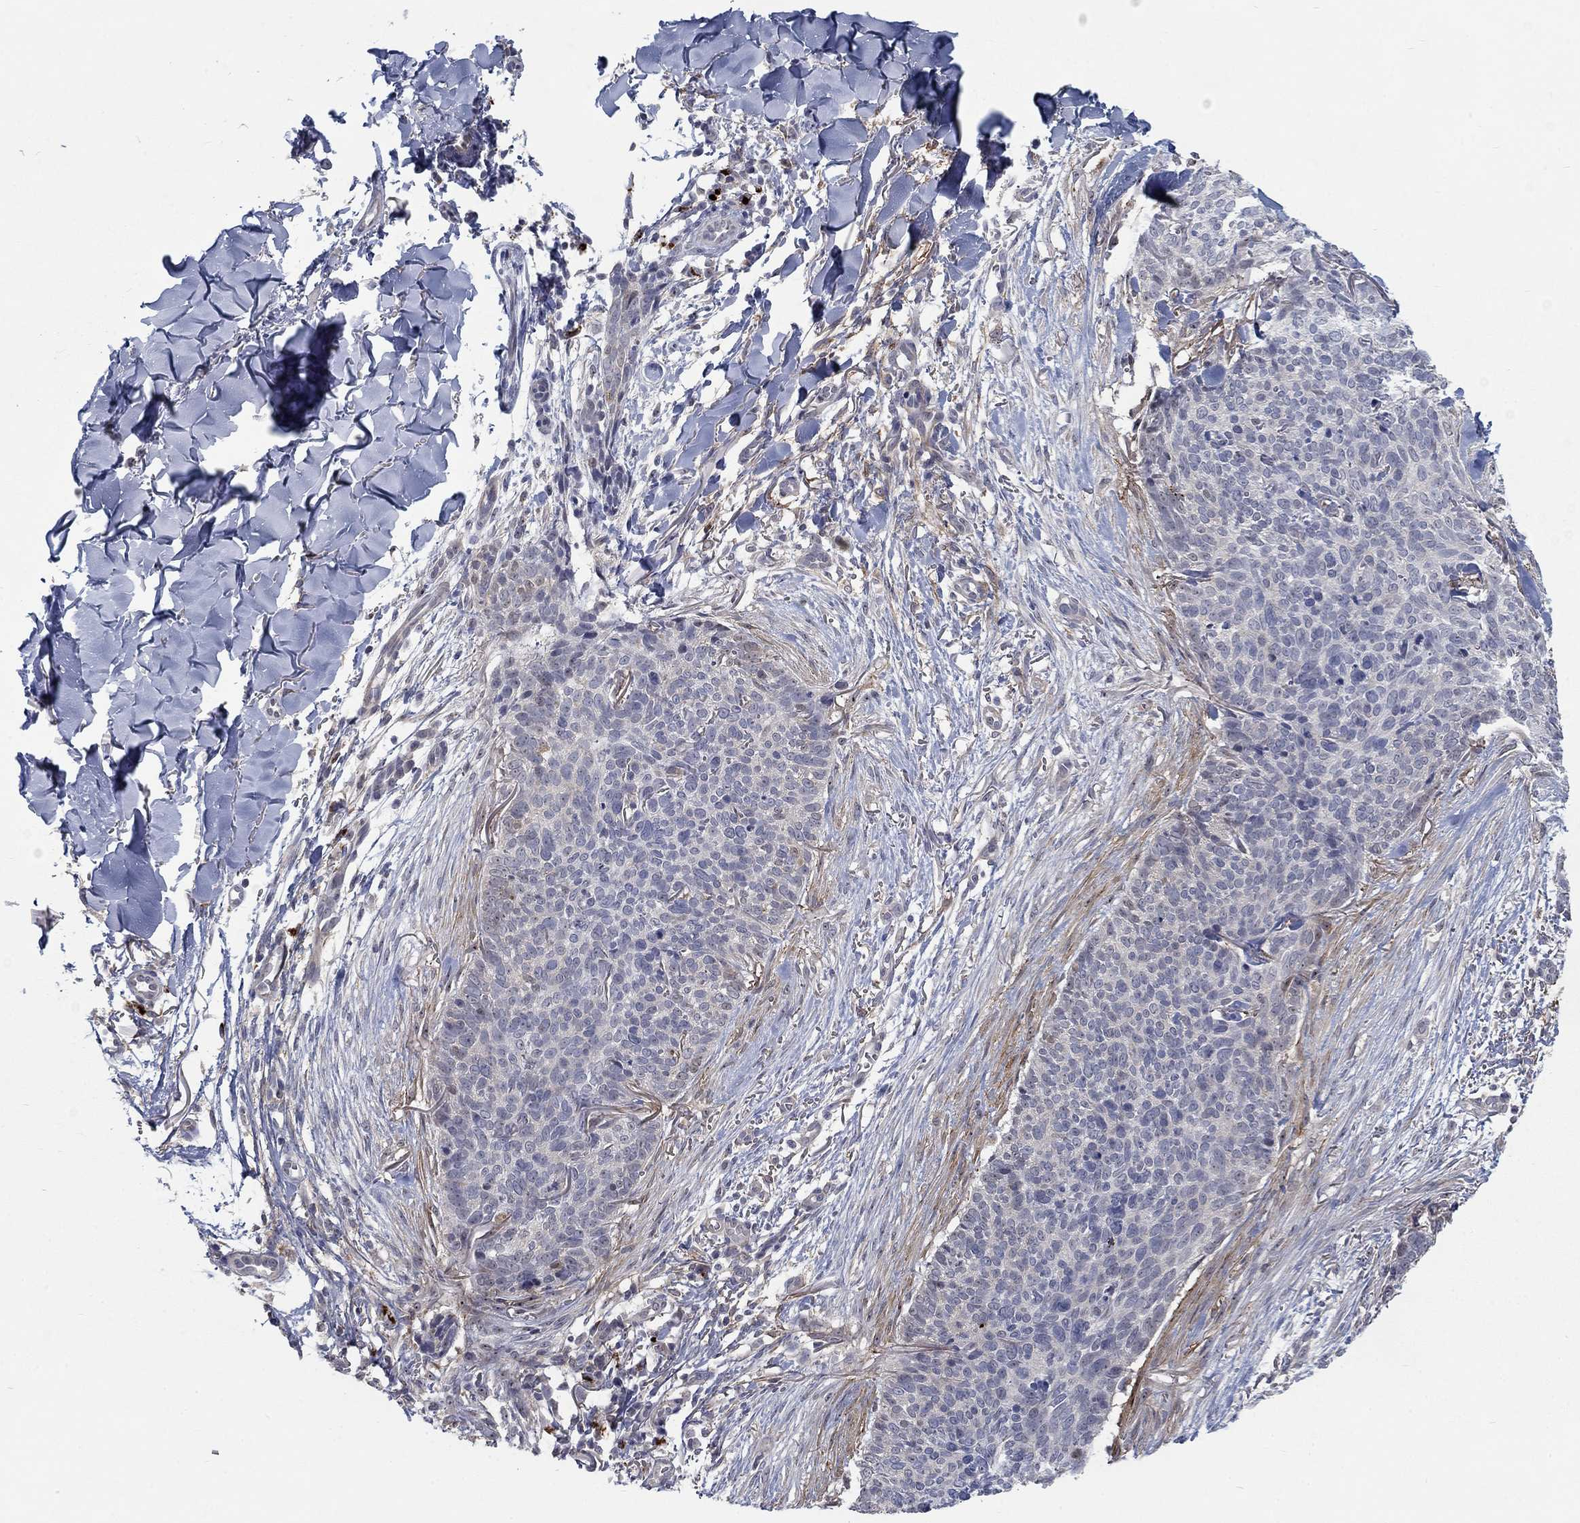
{"staining": {"intensity": "negative", "quantity": "none", "location": "none"}, "tissue": "skin cancer", "cell_type": "Tumor cells", "image_type": "cancer", "snomed": [{"axis": "morphology", "description": "Basal cell carcinoma"}, {"axis": "topography", "description": "Skin"}], "caption": "Human skin cancer stained for a protein using IHC reveals no expression in tumor cells.", "gene": "MTSS2", "patient": {"sex": "male", "age": 64}}